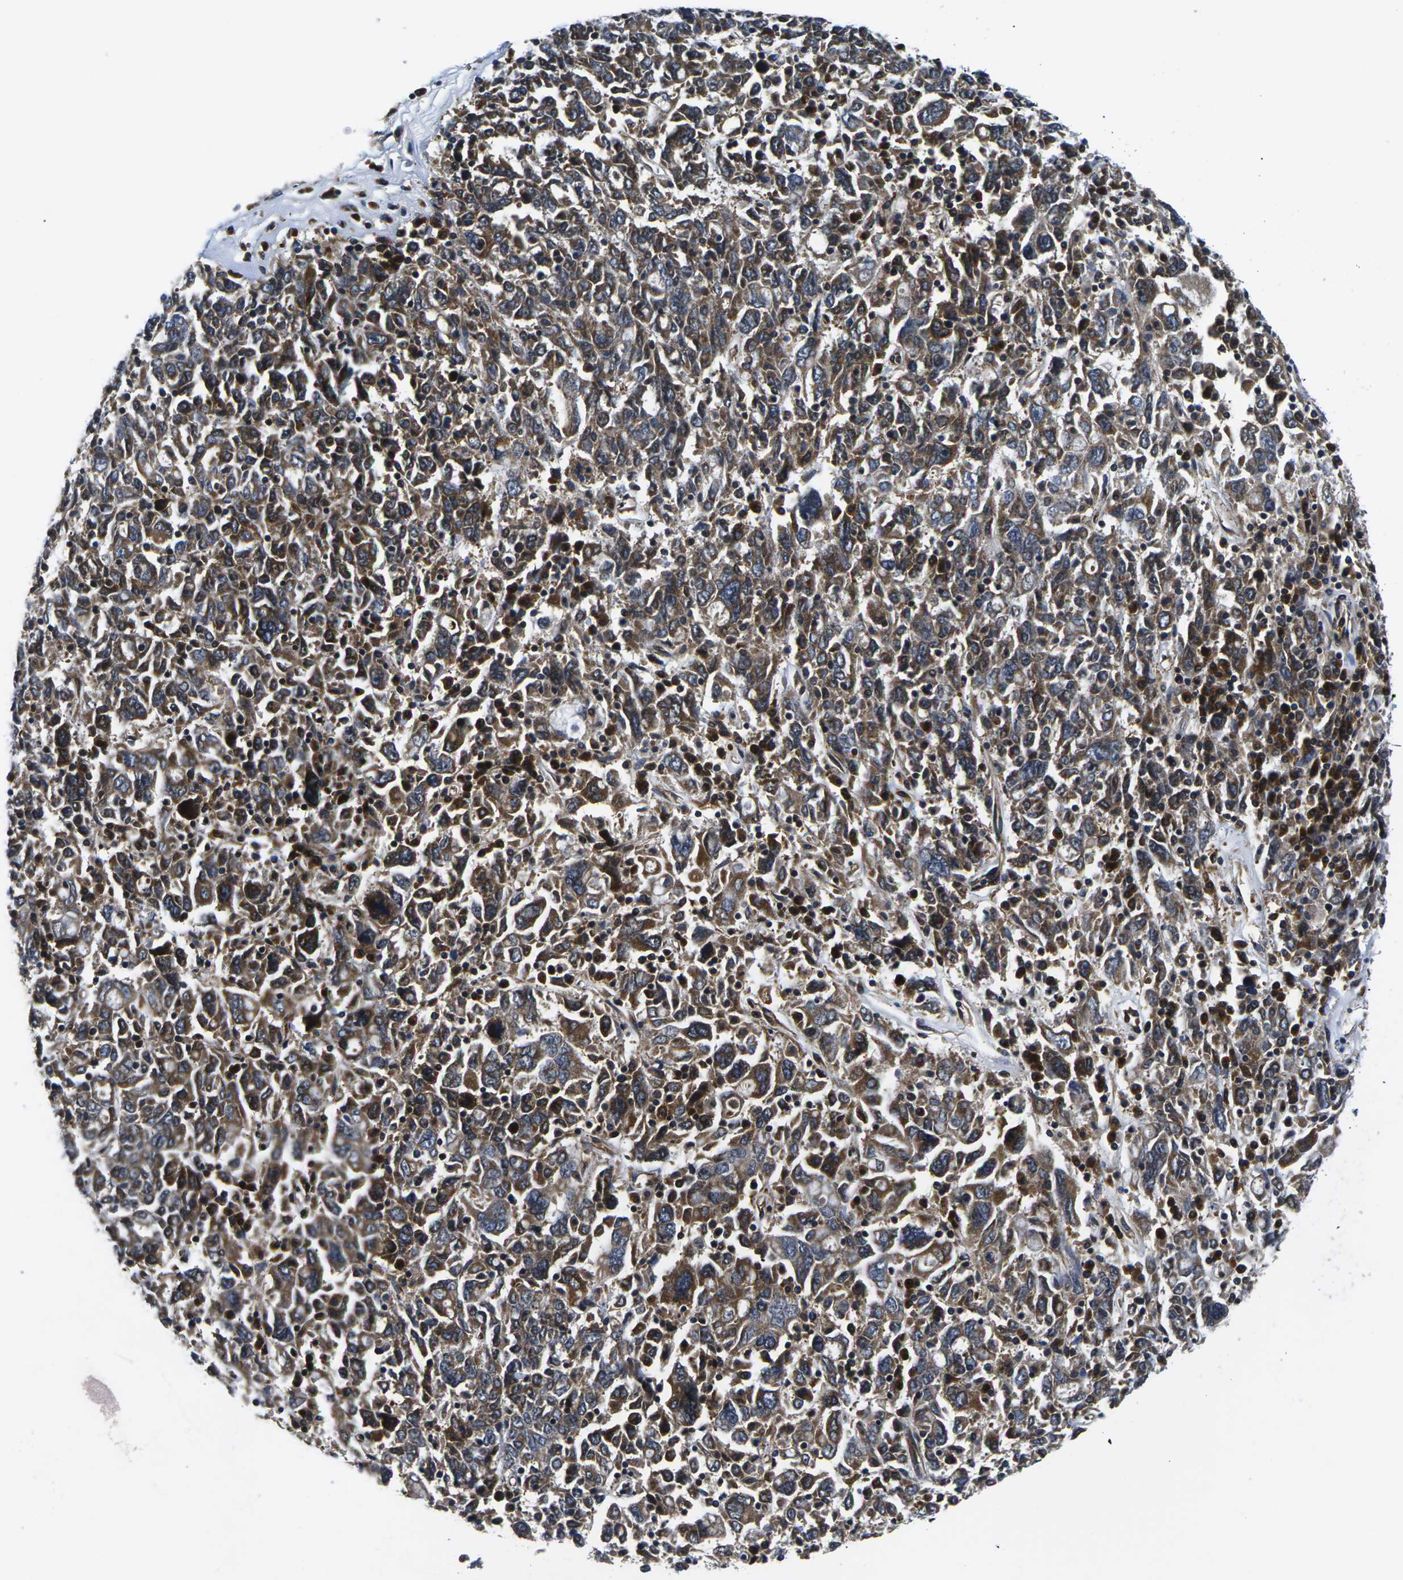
{"staining": {"intensity": "moderate", "quantity": ">75%", "location": "cytoplasmic/membranous"}, "tissue": "ovarian cancer", "cell_type": "Tumor cells", "image_type": "cancer", "snomed": [{"axis": "morphology", "description": "Carcinoma, endometroid"}, {"axis": "topography", "description": "Ovary"}], "caption": "Ovarian cancer tissue exhibits moderate cytoplasmic/membranous staining in approximately >75% of tumor cells, visualized by immunohistochemistry.", "gene": "EIF4E", "patient": {"sex": "female", "age": 62}}